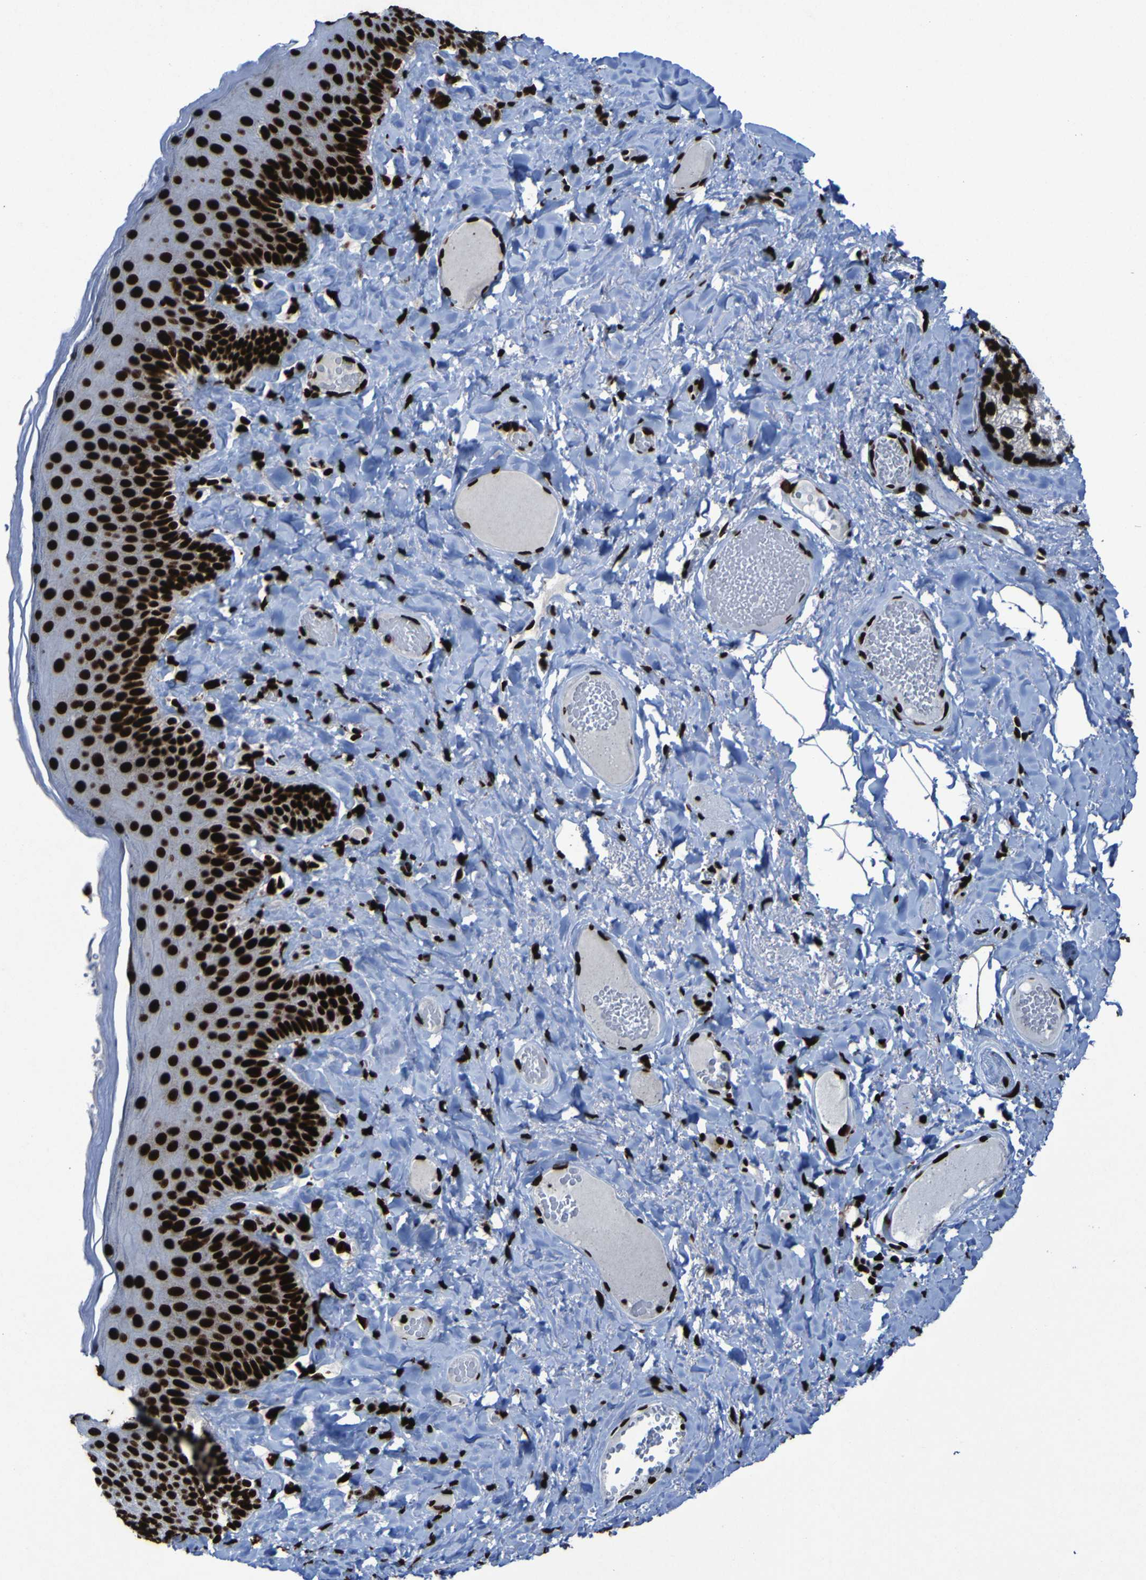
{"staining": {"intensity": "strong", "quantity": ">75%", "location": "cytoplasmic/membranous,nuclear"}, "tissue": "skin", "cell_type": "Epidermal cells", "image_type": "normal", "snomed": [{"axis": "morphology", "description": "Normal tissue, NOS"}, {"axis": "topography", "description": "Anal"}], "caption": "Protein expression analysis of unremarkable human skin reveals strong cytoplasmic/membranous,nuclear staining in approximately >75% of epidermal cells. (IHC, brightfield microscopy, high magnification).", "gene": "NPM1", "patient": {"sex": "male", "age": 69}}